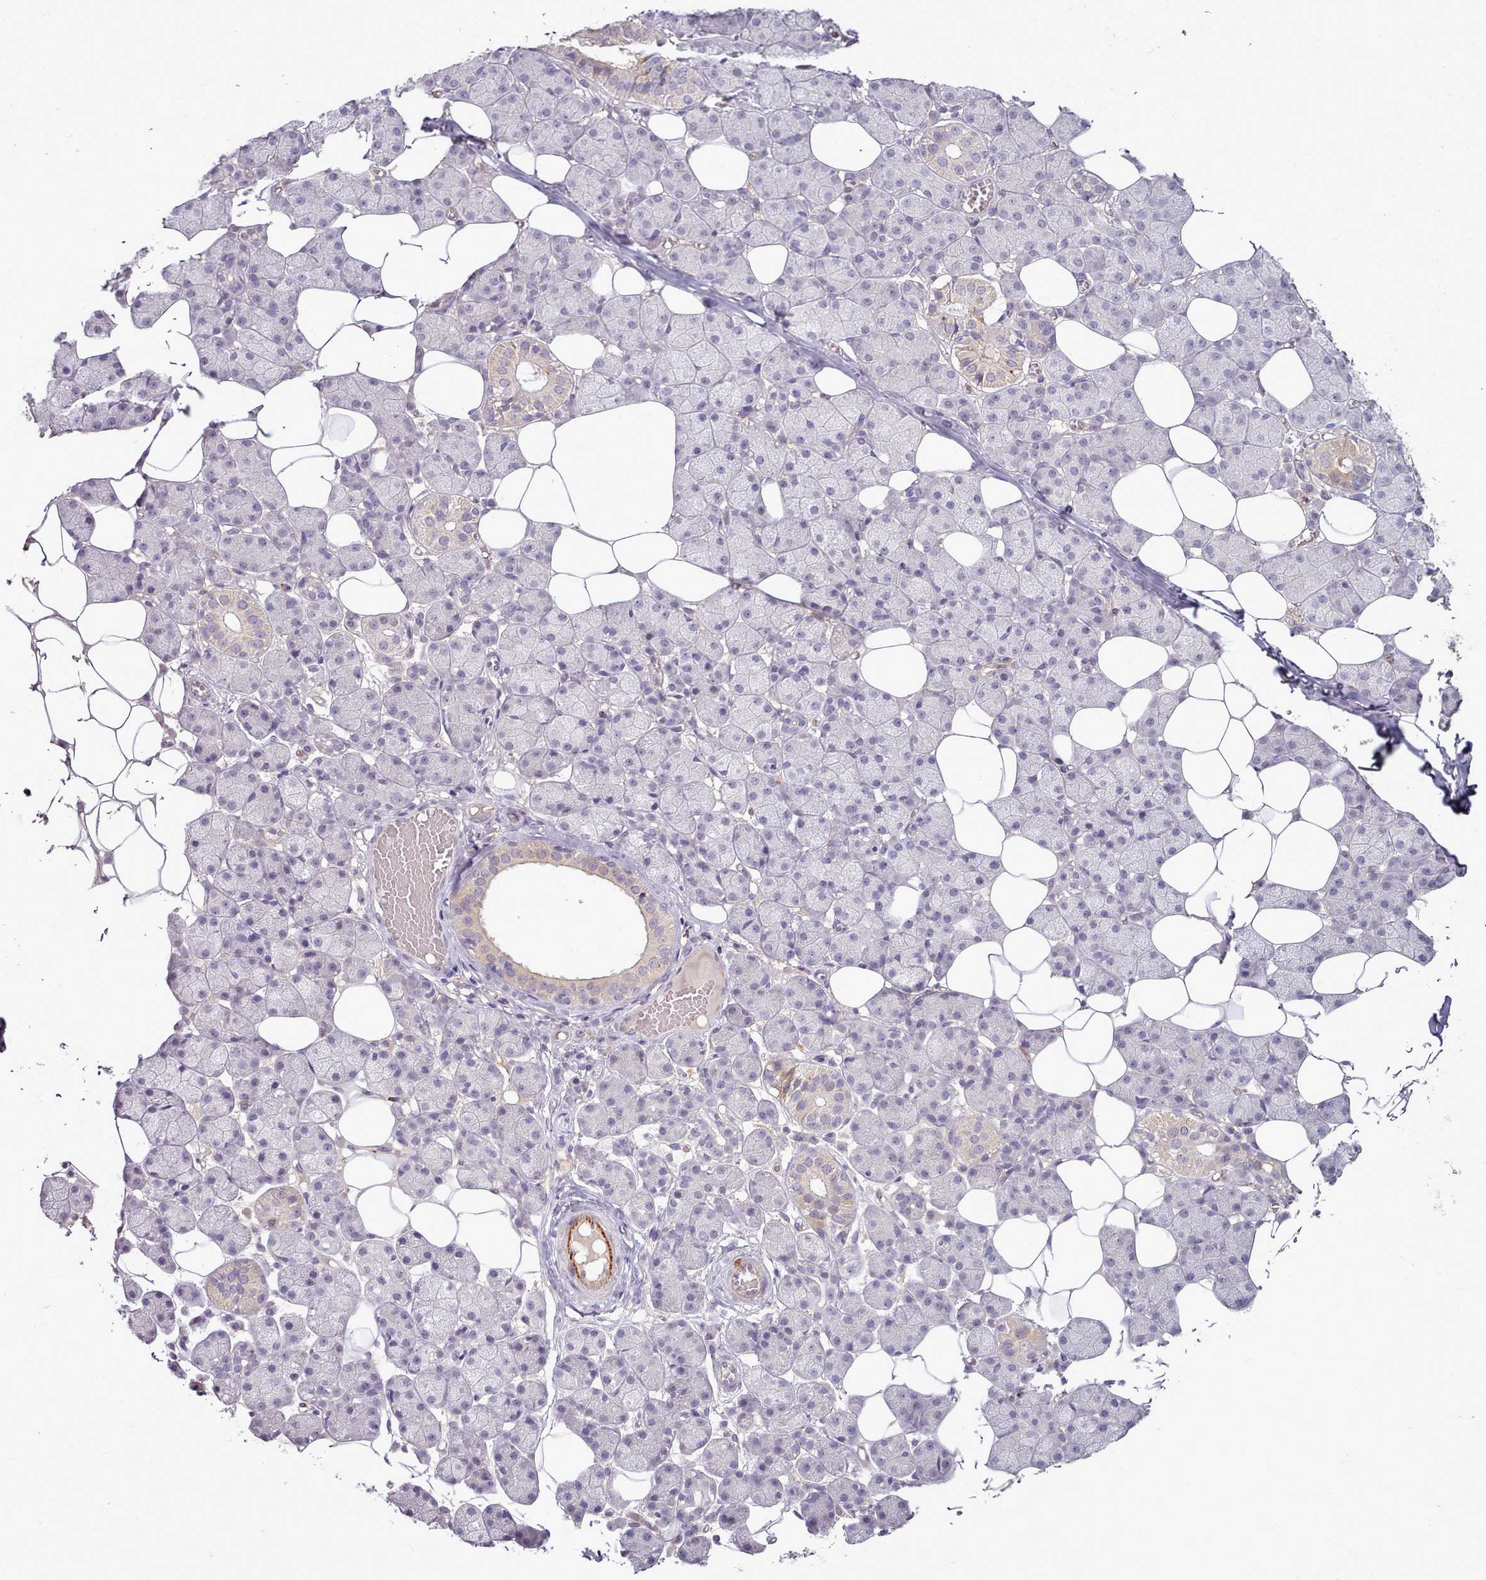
{"staining": {"intensity": "moderate", "quantity": "<25%", "location": "cytoplasmic/membranous"}, "tissue": "salivary gland", "cell_type": "Glandular cells", "image_type": "normal", "snomed": [{"axis": "morphology", "description": "Normal tissue, NOS"}, {"axis": "topography", "description": "Salivary gland"}], "caption": "High-magnification brightfield microscopy of benign salivary gland stained with DAB (3,3'-diaminobenzidine) (brown) and counterstained with hematoxylin (blue). glandular cells exhibit moderate cytoplasmic/membranous expression is seen in approximately<25% of cells. (DAB IHC with brightfield microscopy, high magnification).", "gene": "C1QTNF5", "patient": {"sex": "female", "age": 33}}